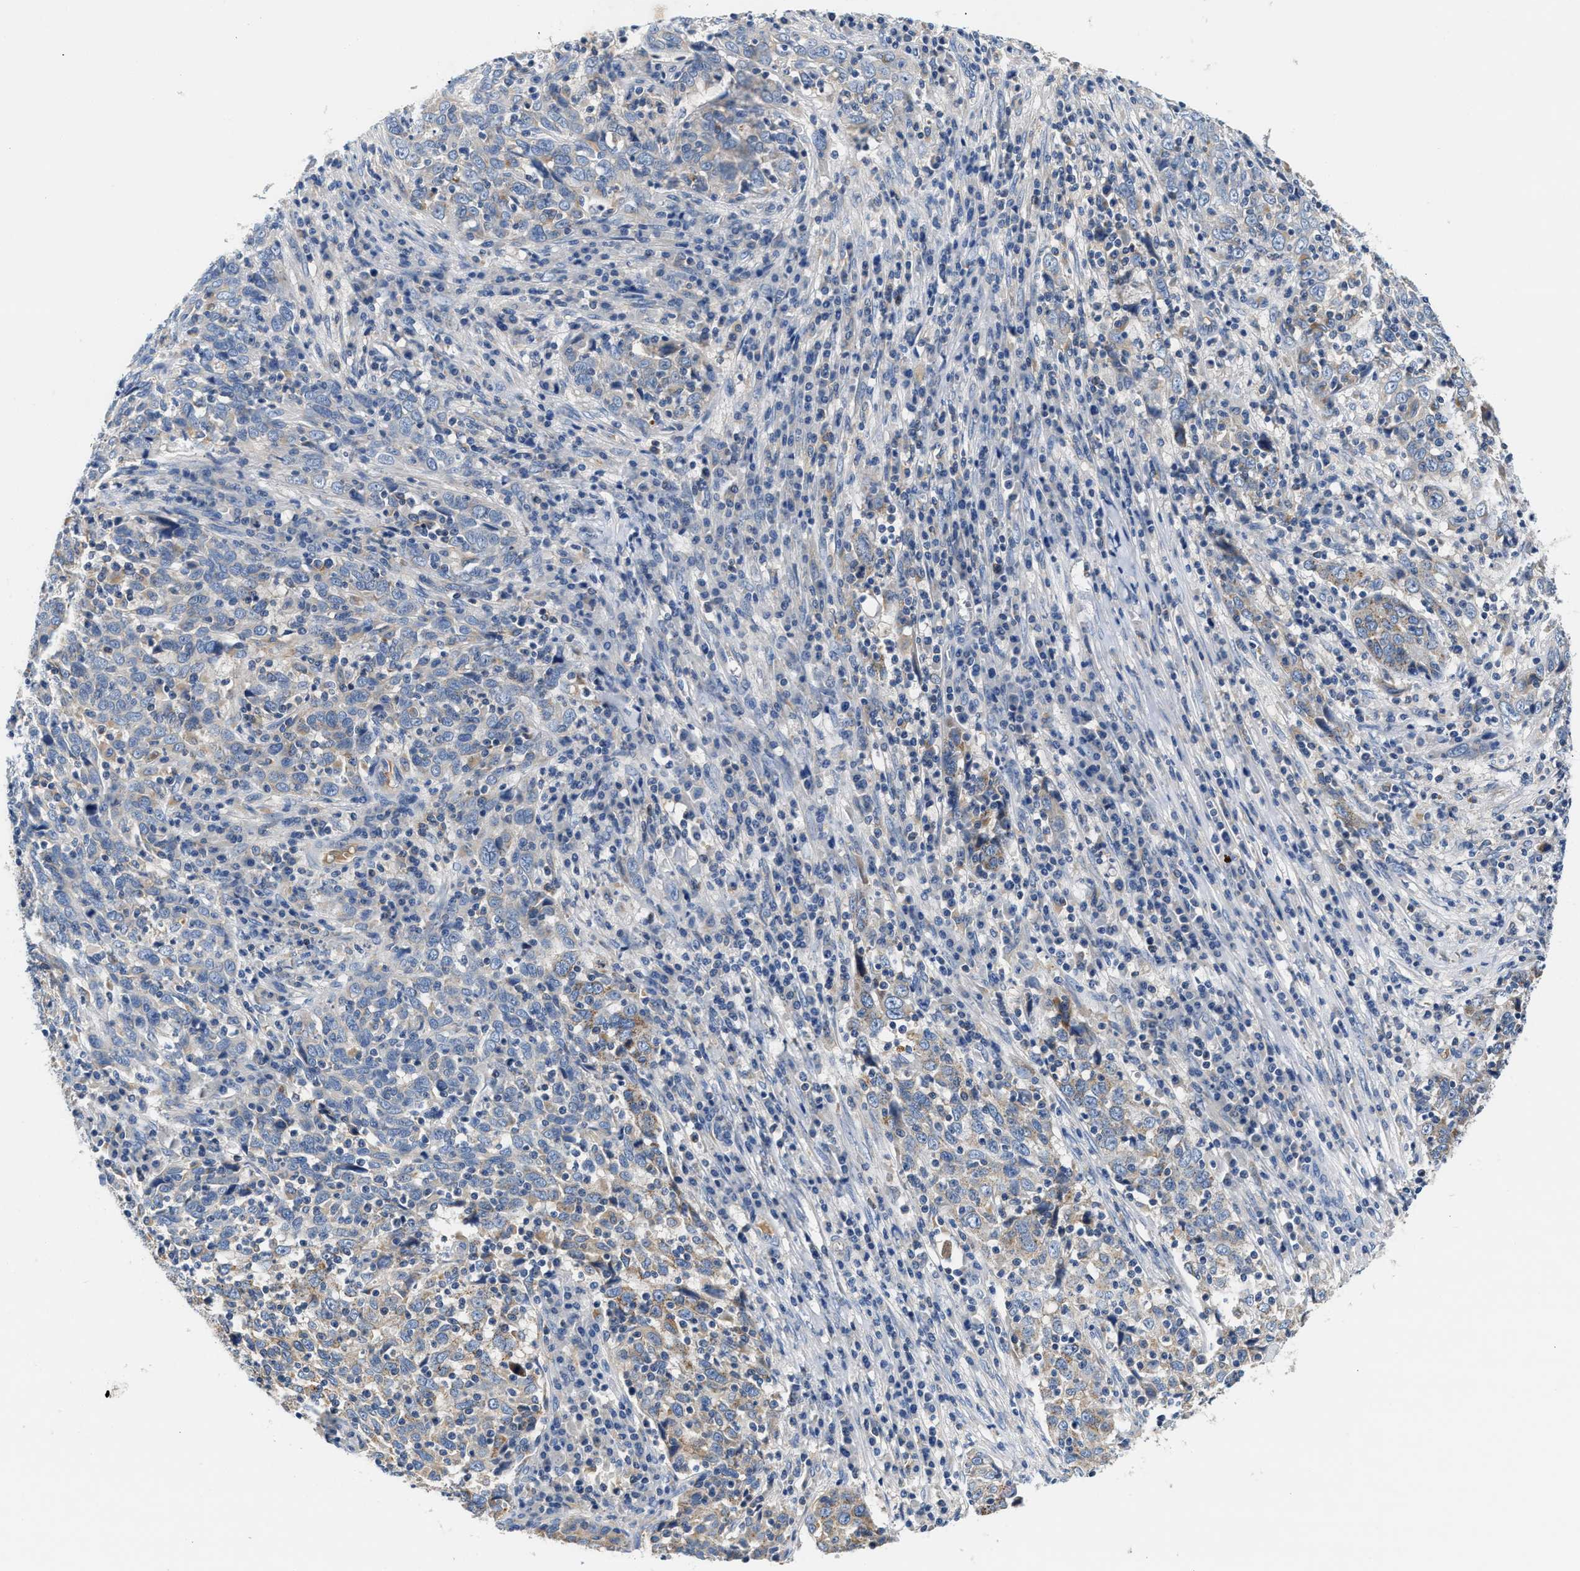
{"staining": {"intensity": "weak", "quantity": "<25%", "location": "cytoplasmic/membranous"}, "tissue": "cervical cancer", "cell_type": "Tumor cells", "image_type": "cancer", "snomed": [{"axis": "morphology", "description": "Squamous cell carcinoma, NOS"}, {"axis": "topography", "description": "Cervix"}], "caption": "Cervical cancer (squamous cell carcinoma) stained for a protein using IHC demonstrates no positivity tumor cells.", "gene": "TUT7", "patient": {"sex": "female", "age": 46}}